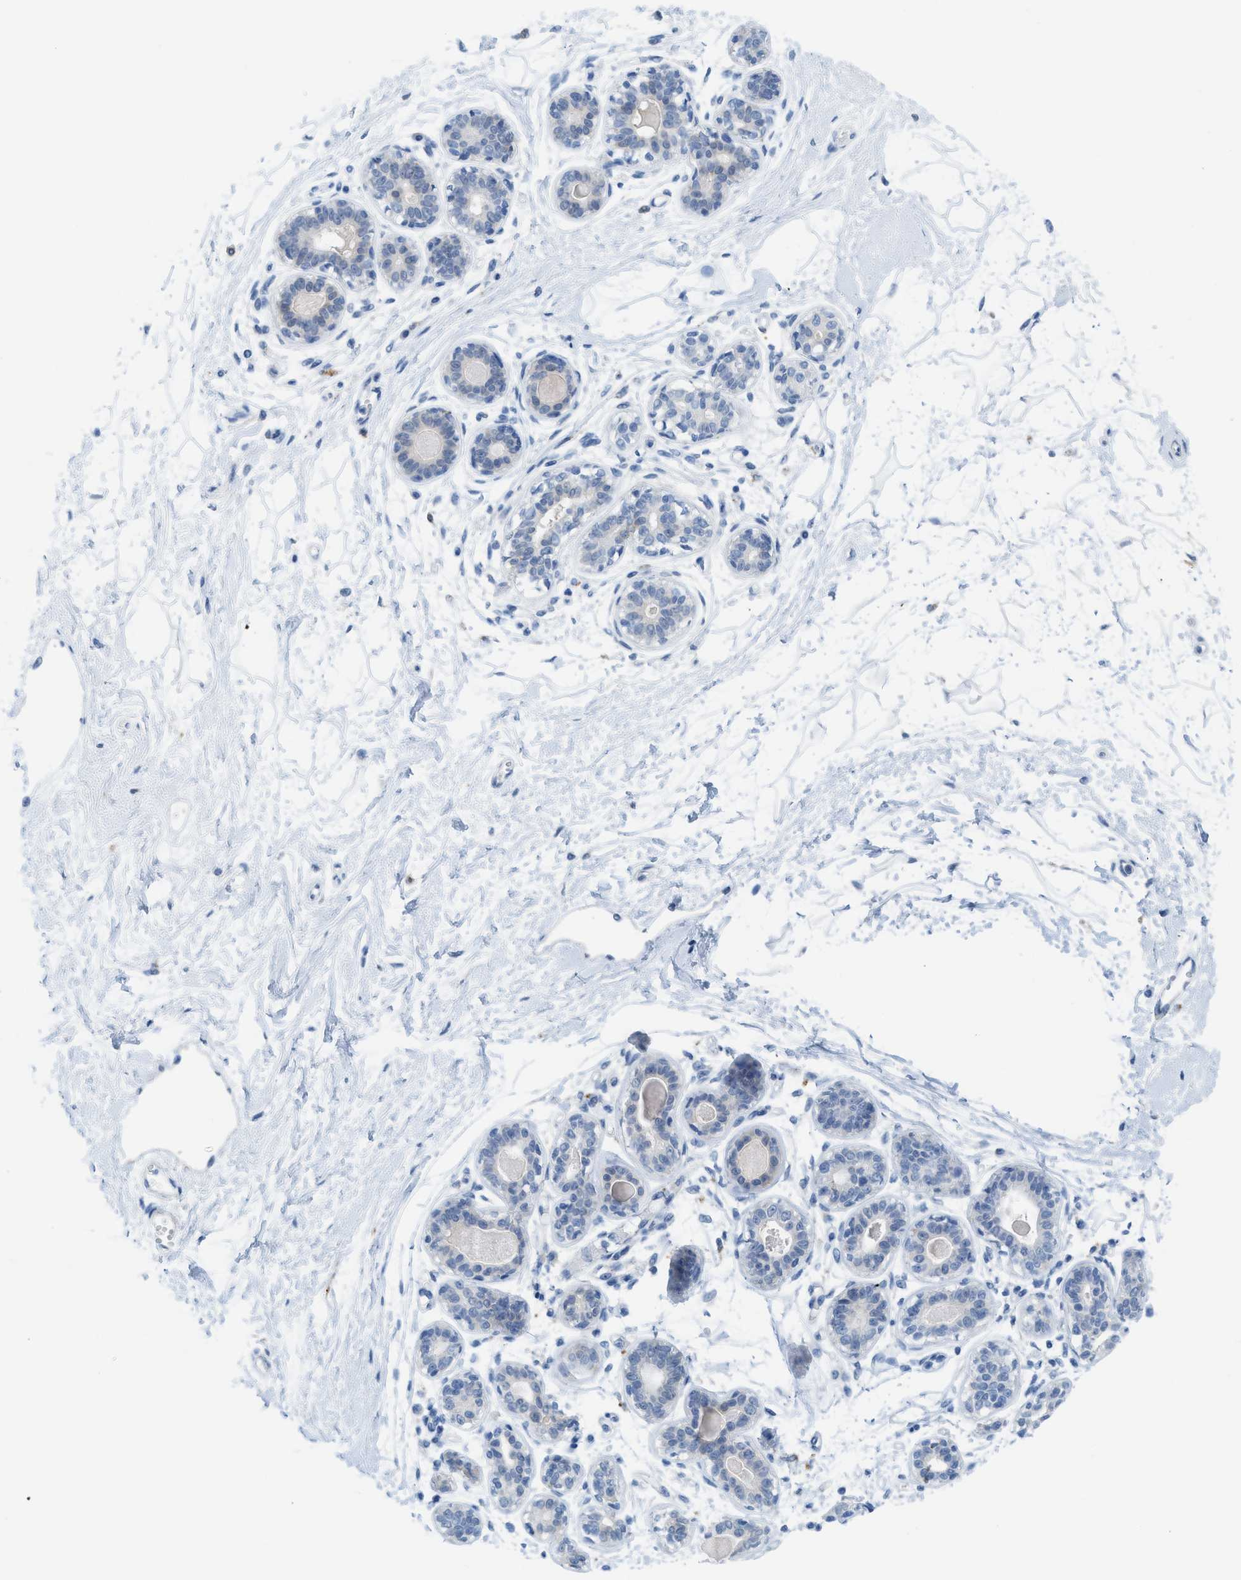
{"staining": {"intensity": "negative", "quantity": "none", "location": "none"}, "tissue": "breast", "cell_type": "Adipocytes", "image_type": "normal", "snomed": [{"axis": "morphology", "description": "Normal tissue, NOS"}, {"axis": "topography", "description": "Breast"}], "caption": "Image shows no protein staining in adipocytes of normal breast.", "gene": "CSTB", "patient": {"sex": "female", "age": 45}}